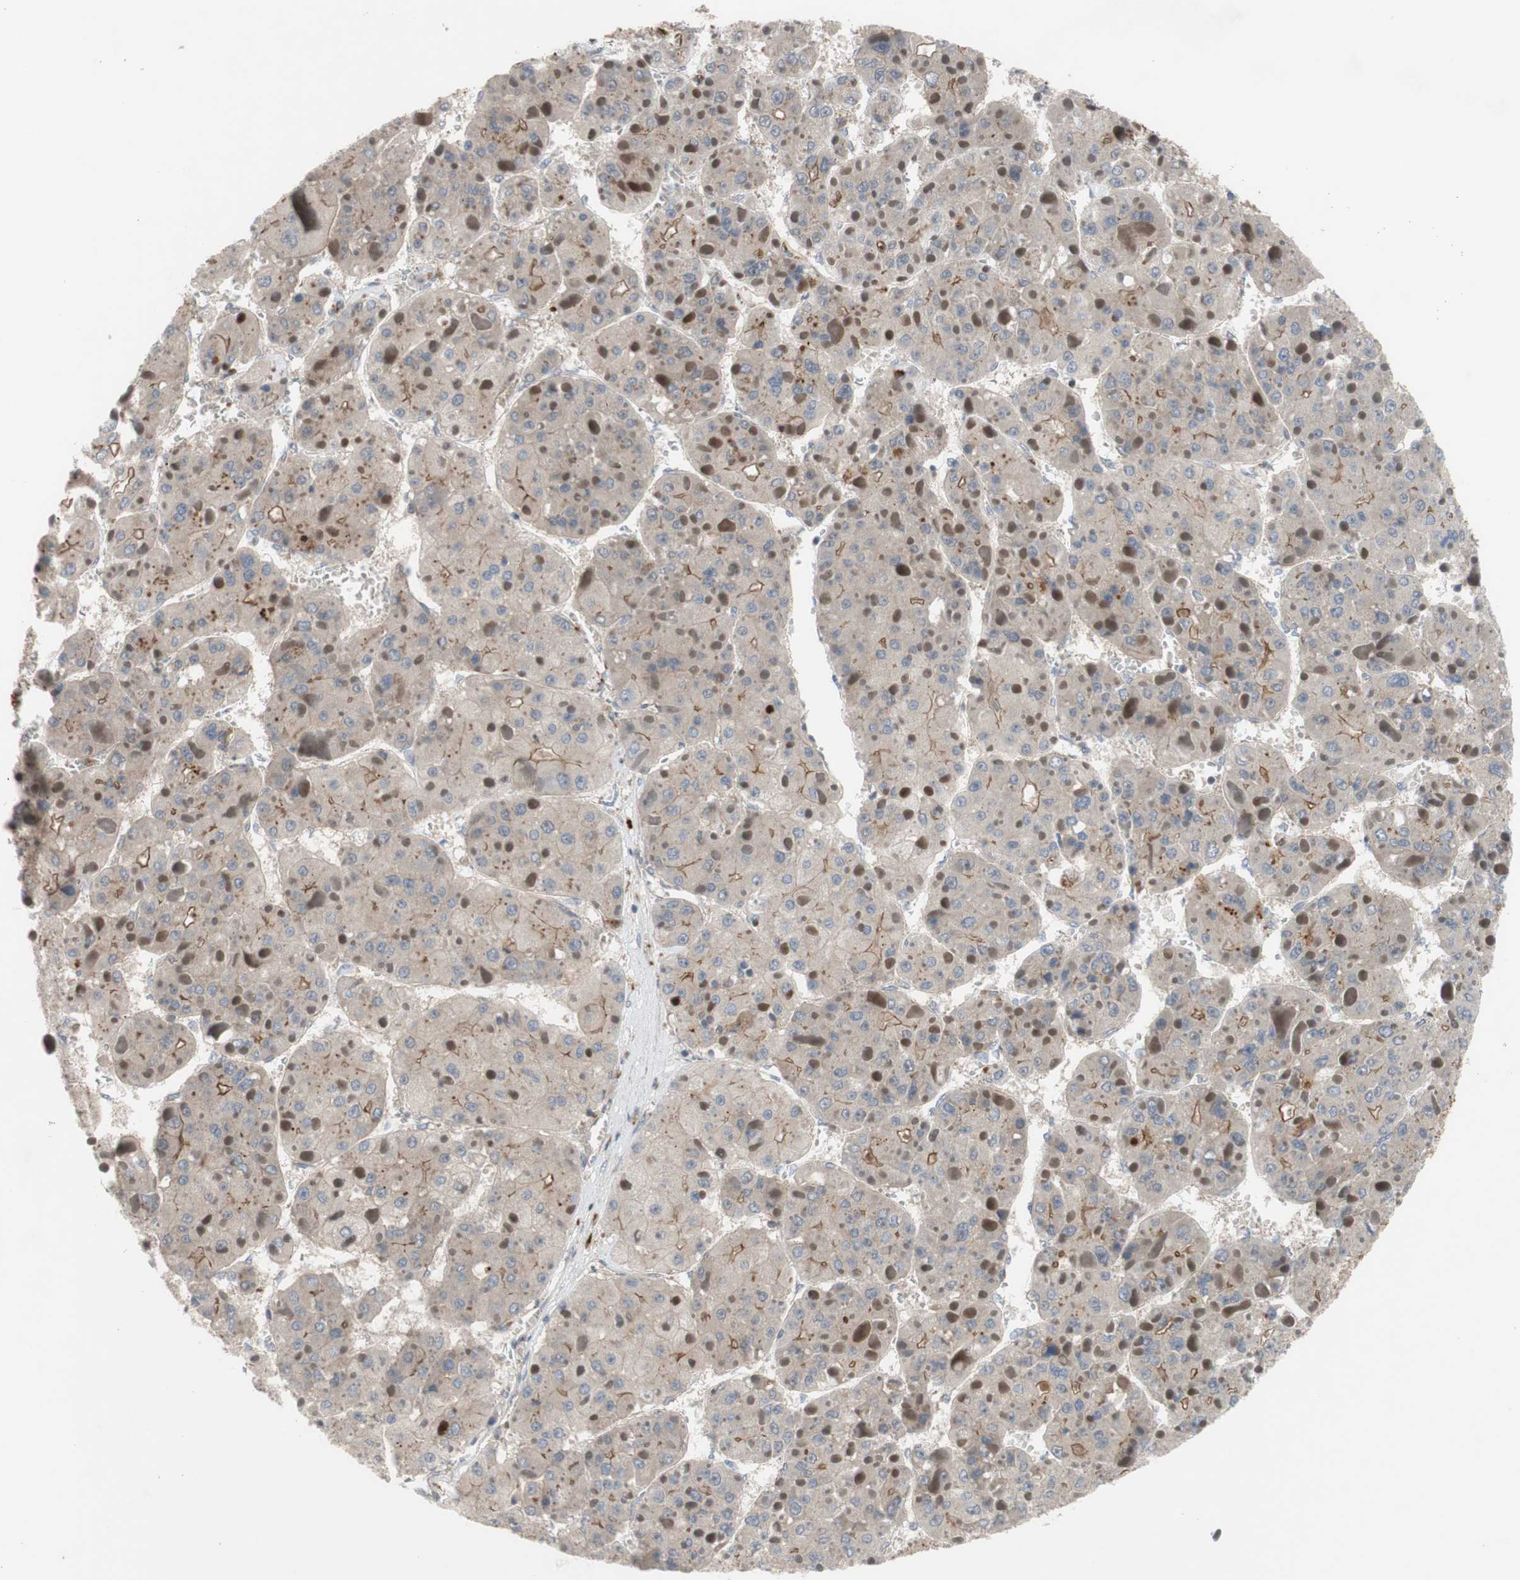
{"staining": {"intensity": "weak", "quantity": "<25%", "location": "cytoplasmic/membranous"}, "tissue": "liver cancer", "cell_type": "Tumor cells", "image_type": "cancer", "snomed": [{"axis": "morphology", "description": "Carcinoma, Hepatocellular, NOS"}, {"axis": "topography", "description": "Liver"}], "caption": "Histopathology image shows no significant protein expression in tumor cells of liver hepatocellular carcinoma.", "gene": "OAZ1", "patient": {"sex": "female", "age": 73}}